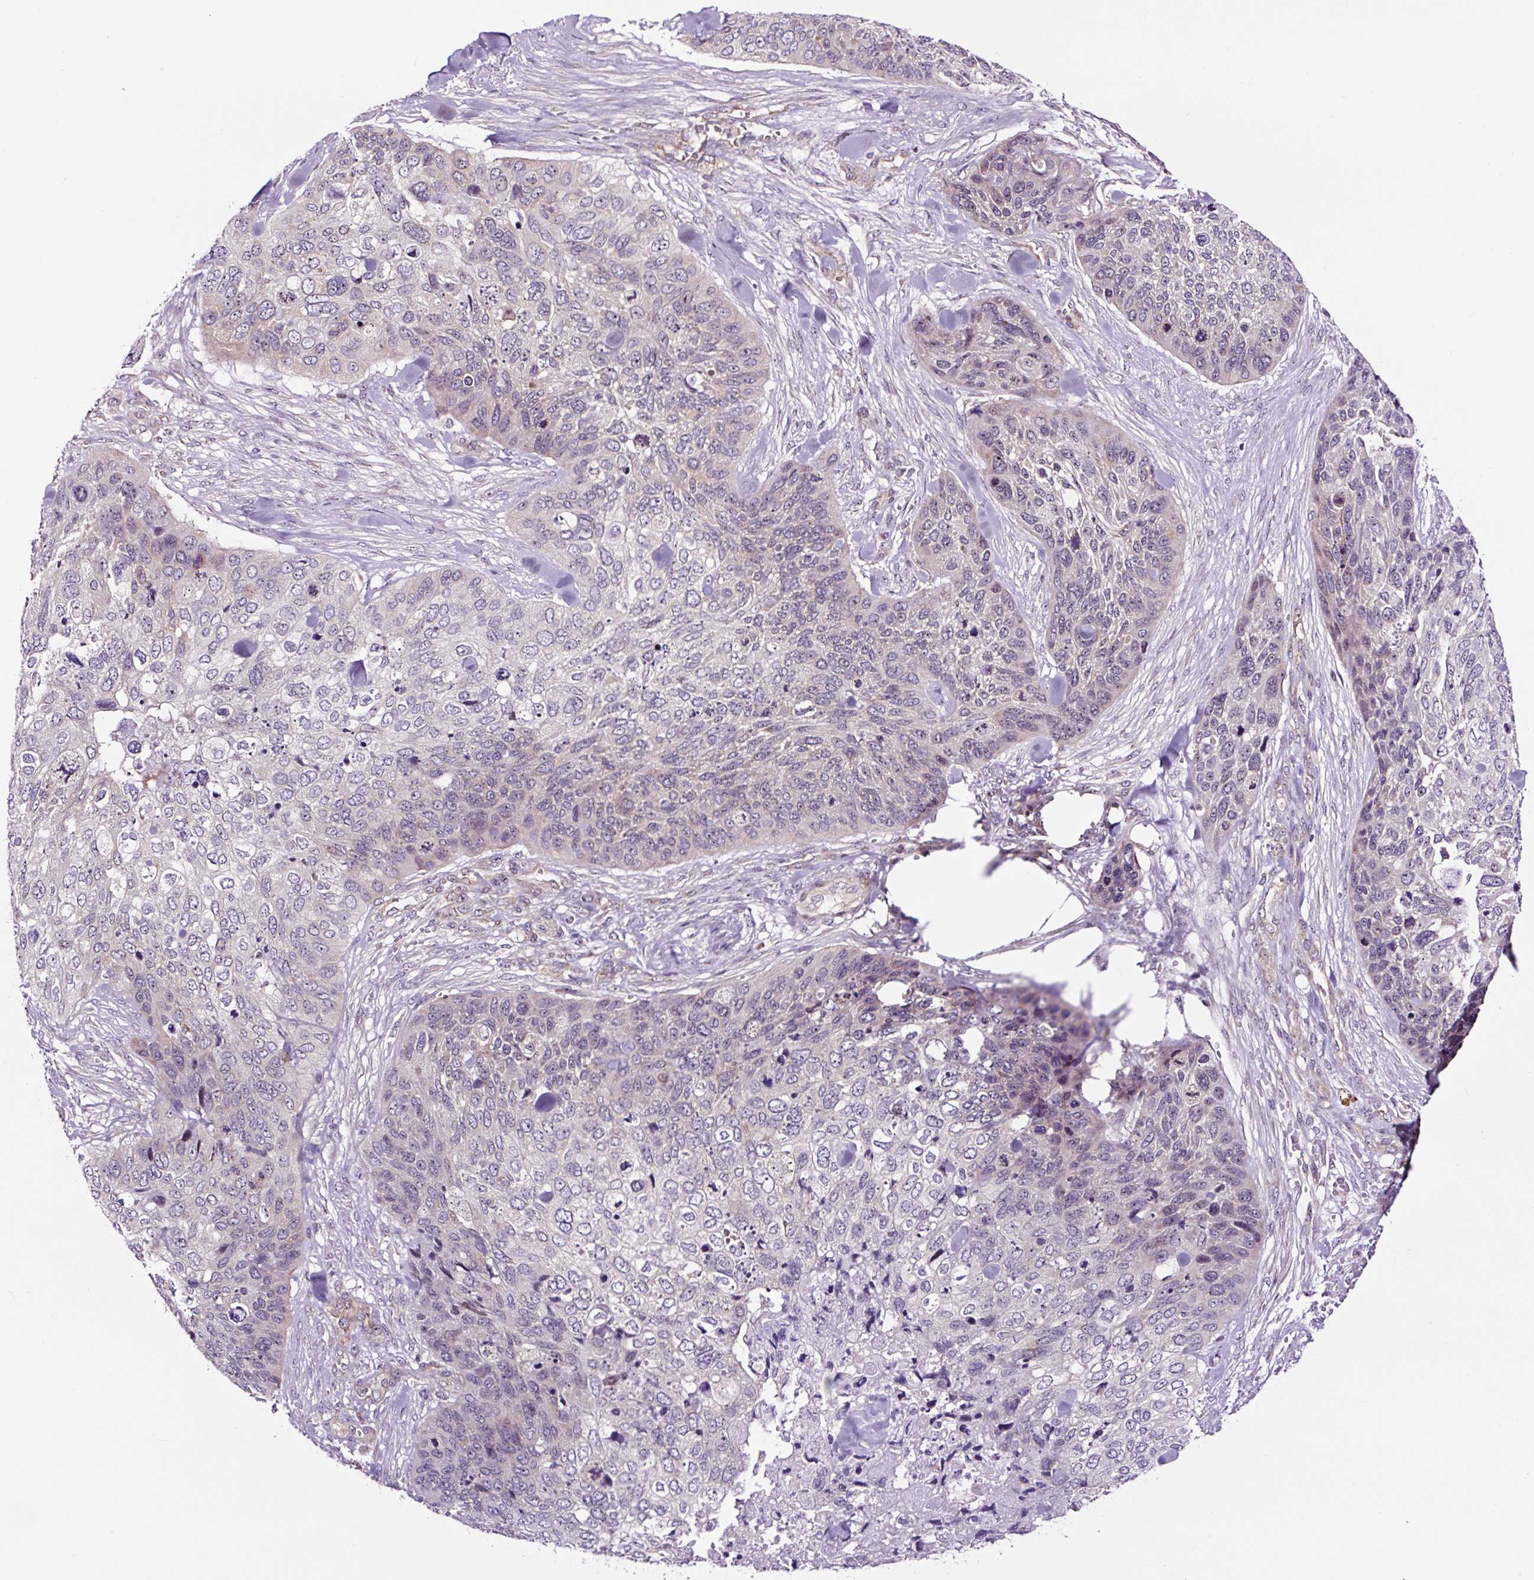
{"staining": {"intensity": "weak", "quantity": "<25%", "location": "cytoplasmic/membranous,nuclear"}, "tissue": "skin cancer", "cell_type": "Tumor cells", "image_type": "cancer", "snomed": [{"axis": "morphology", "description": "Basal cell carcinoma"}, {"axis": "topography", "description": "Skin"}], "caption": "Tumor cells show no significant expression in skin basal cell carcinoma.", "gene": "NOM1", "patient": {"sex": "female", "age": 74}}